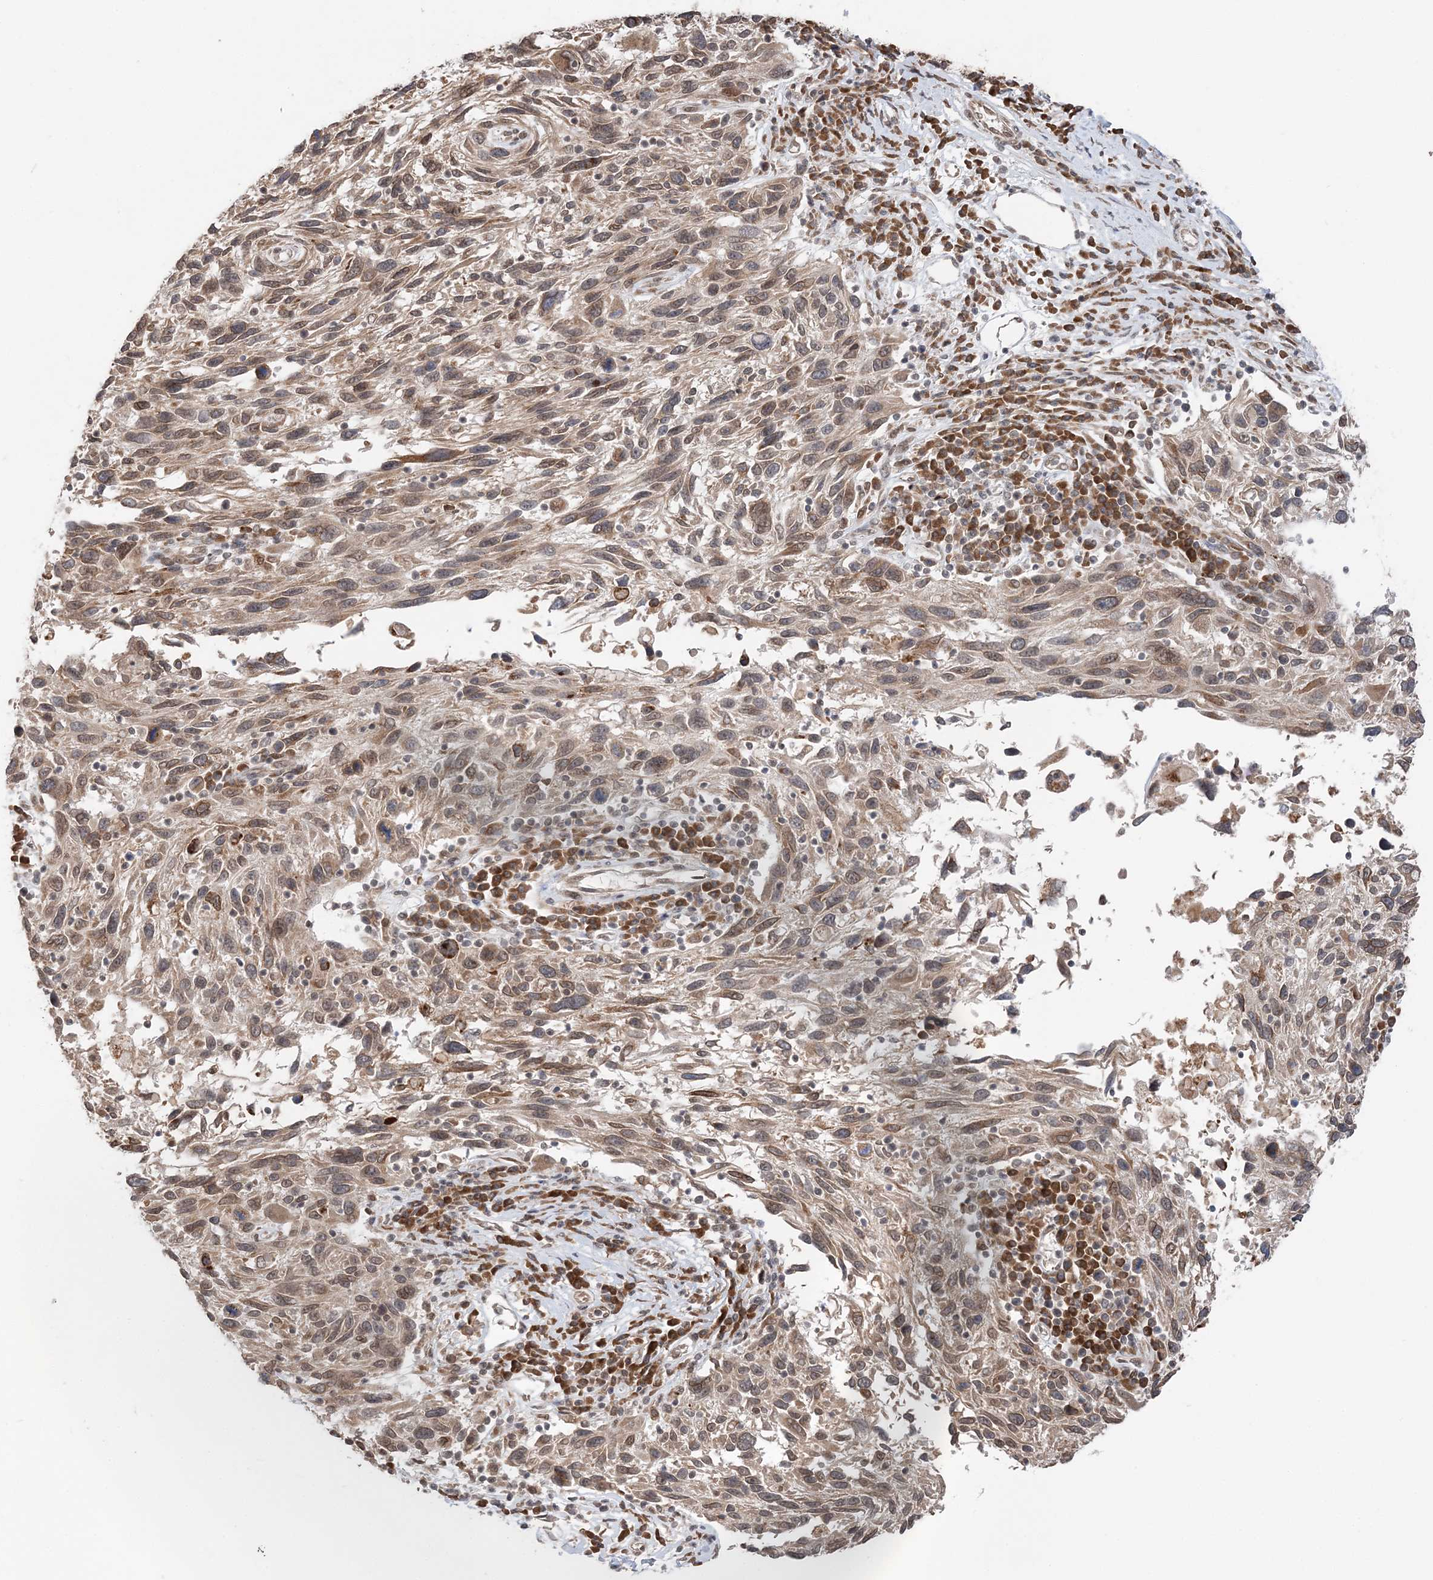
{"staining": {"intensity": "weak", "quantity": ">75%", "location": "cytoplasmic/membranous,nuclear"}, "tissue": "melanoma", "cell_type": "Tumor cells", "image_type": "cancer", "snomed": [{"axis": "morphology", "description": "Malignant melanoma, NOS"}, {"axis": "topography", "description": "Skin"}], "caption": "This is an image of IHC staining of malignant melanoma, which shows weak positivity in the cytoplasmic/membranous and nuclear of tumor cells.", "gene": "TMED10", "patient": {"sex": "male", "age": 53}}